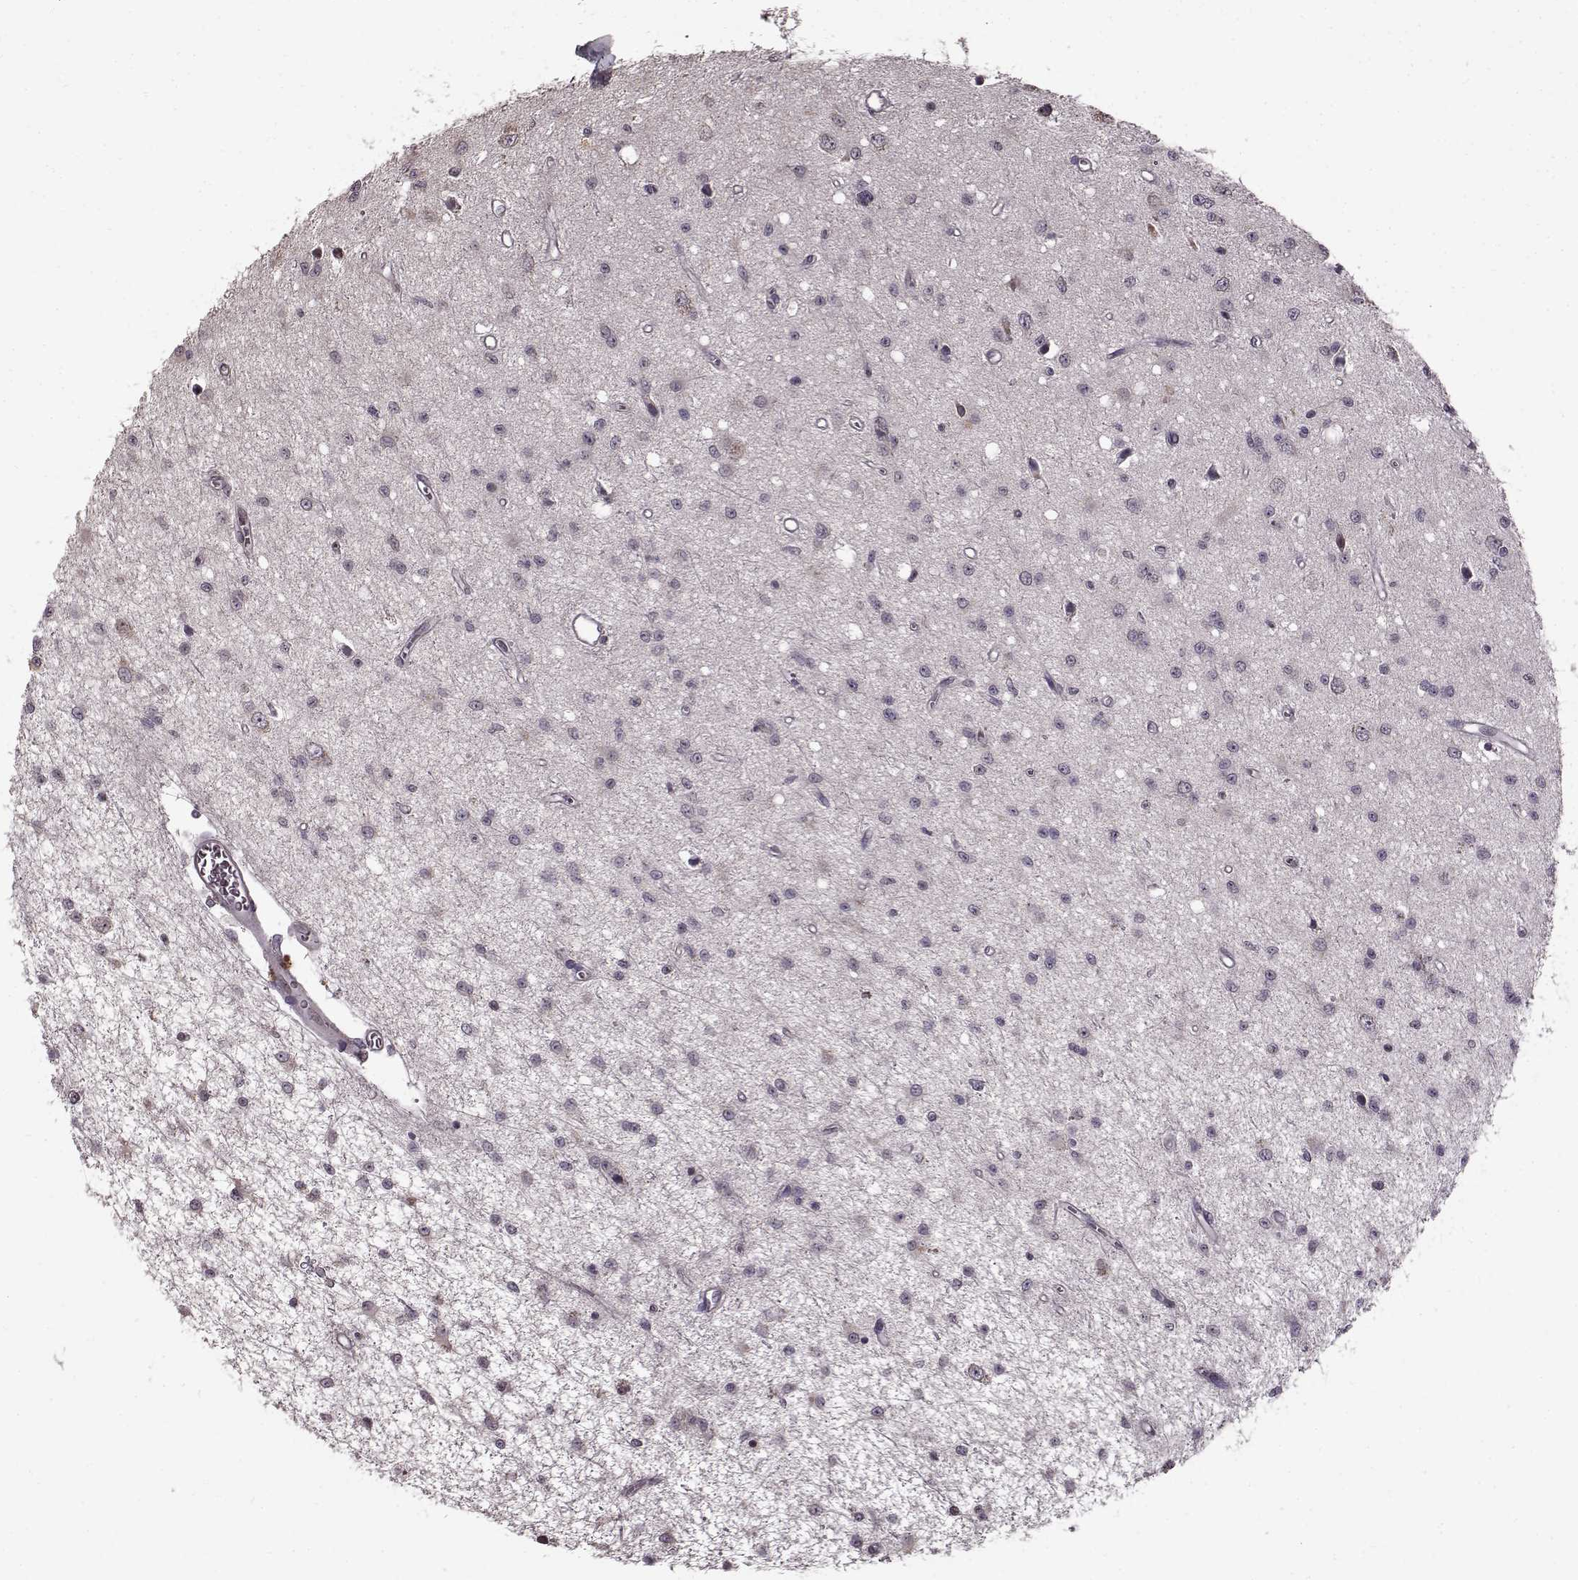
{"staining": {"intensity": "negative", "quantity": "none", "location": "none"}, "tissue": "glioma", "cell_type": "Tumor cells", "image_type": "cancer", "snomed": [{"axis": "morphology", "description": "Glioma, malignant, Low grade"}, {"axis": "topography", "description": "Brain"}], "caption": "IHC of human malignant glioma (low-grade) reveals no expression in tumor cells. (Brightfield microscopy of DAB immunohistochemistry at high magnification).", "gene": "FSHB", "patient": {"sex": "female", "age": 45}}